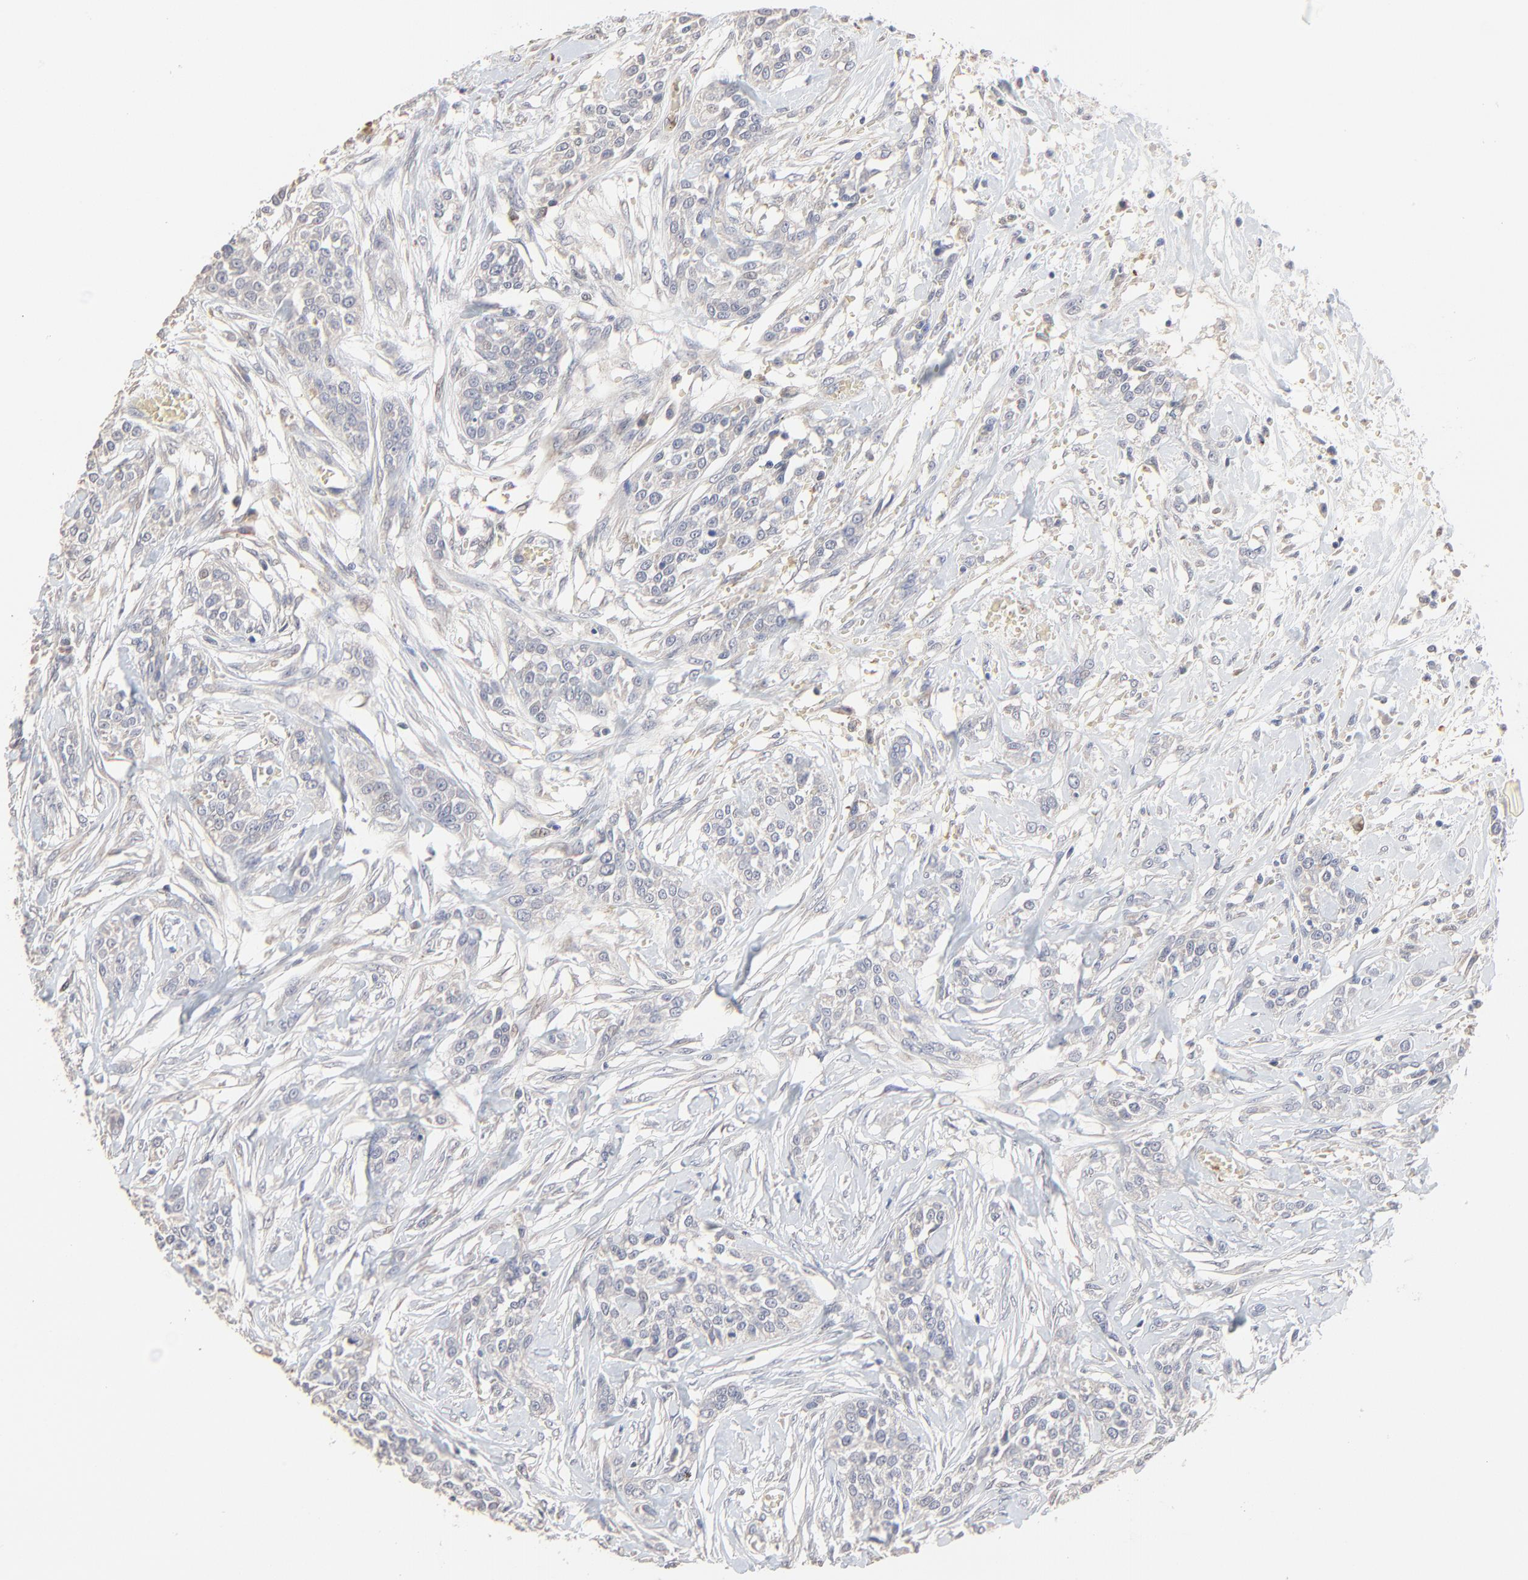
{"staining": {"intensity": "negative", "quantity": "none", "location": "none"}, "tissue": "urothelial cancer", "cell_type": "Tumor cells", "image_type": "cancer", "snomed": [{"axis": "morphology", "description": "Urothelial carcinoma, High grade"}, {"axis": "topography", "description": "Urinary bladder"}], "caption": "IHC micrograph of human urothelial cancer stained for a protein (brown), which demonstrates no staining in tumor cells.", "gene": "FANCB", "patient": {"sex": "male", "age": 56}}